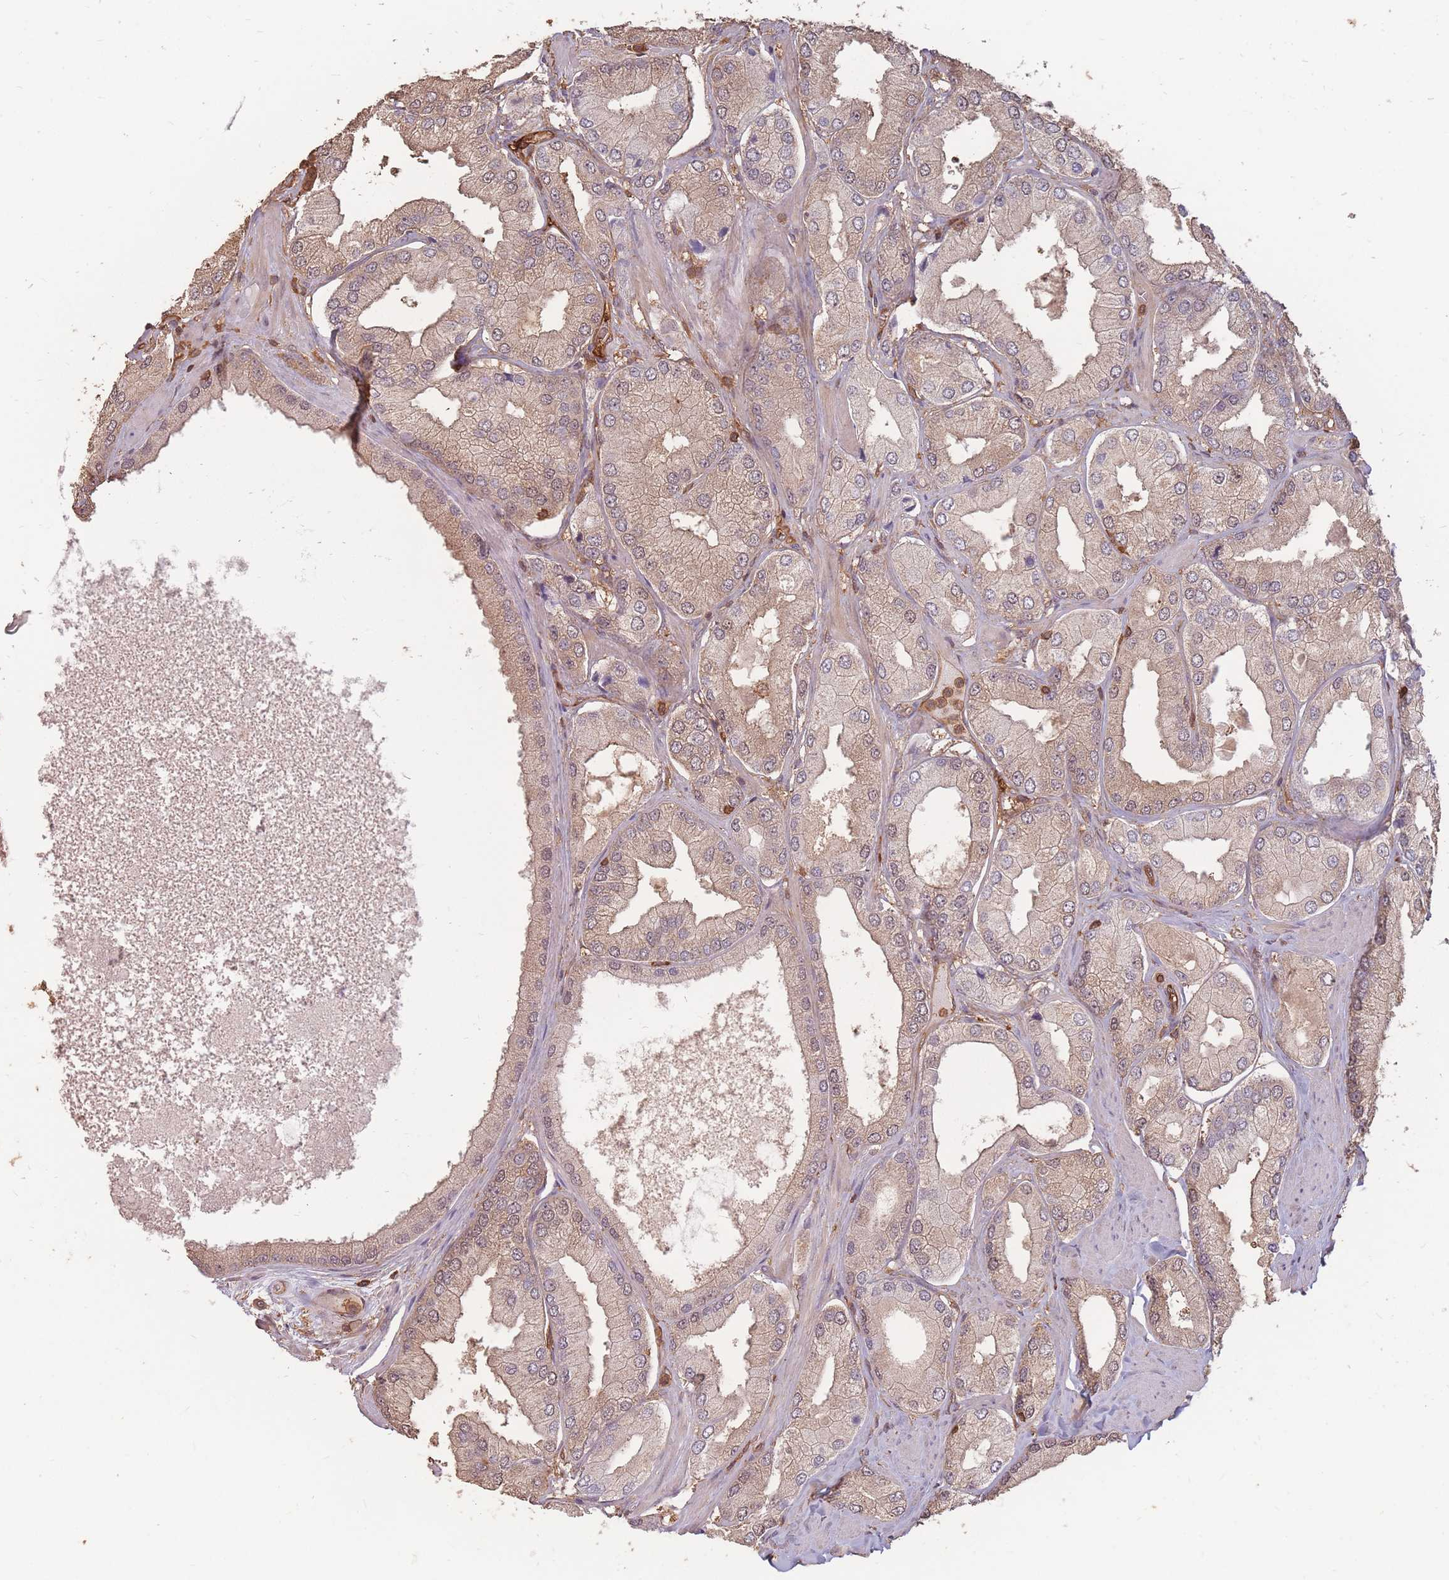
{"staining": {"intensity": "weak", "quantity": ">75%", "location": "cytoplasmic/membranous"}, "tissue": "prostate cancer", "cell_type": "Tumor cells", "image_type": "cancer", "snomed": [{"axis": "morphology", "description": "Adenocarcinoma, Low grade"}, {"axis": "topography", "description": "Prostate"}], "caption": "Immunohistochemical staining of human prostate cancer displays weak cytoplasmic/membranous protein expression in about >75% of tumor cells.", "gene": "PLS3", "patient": {"sex": "male", "age": 42}}